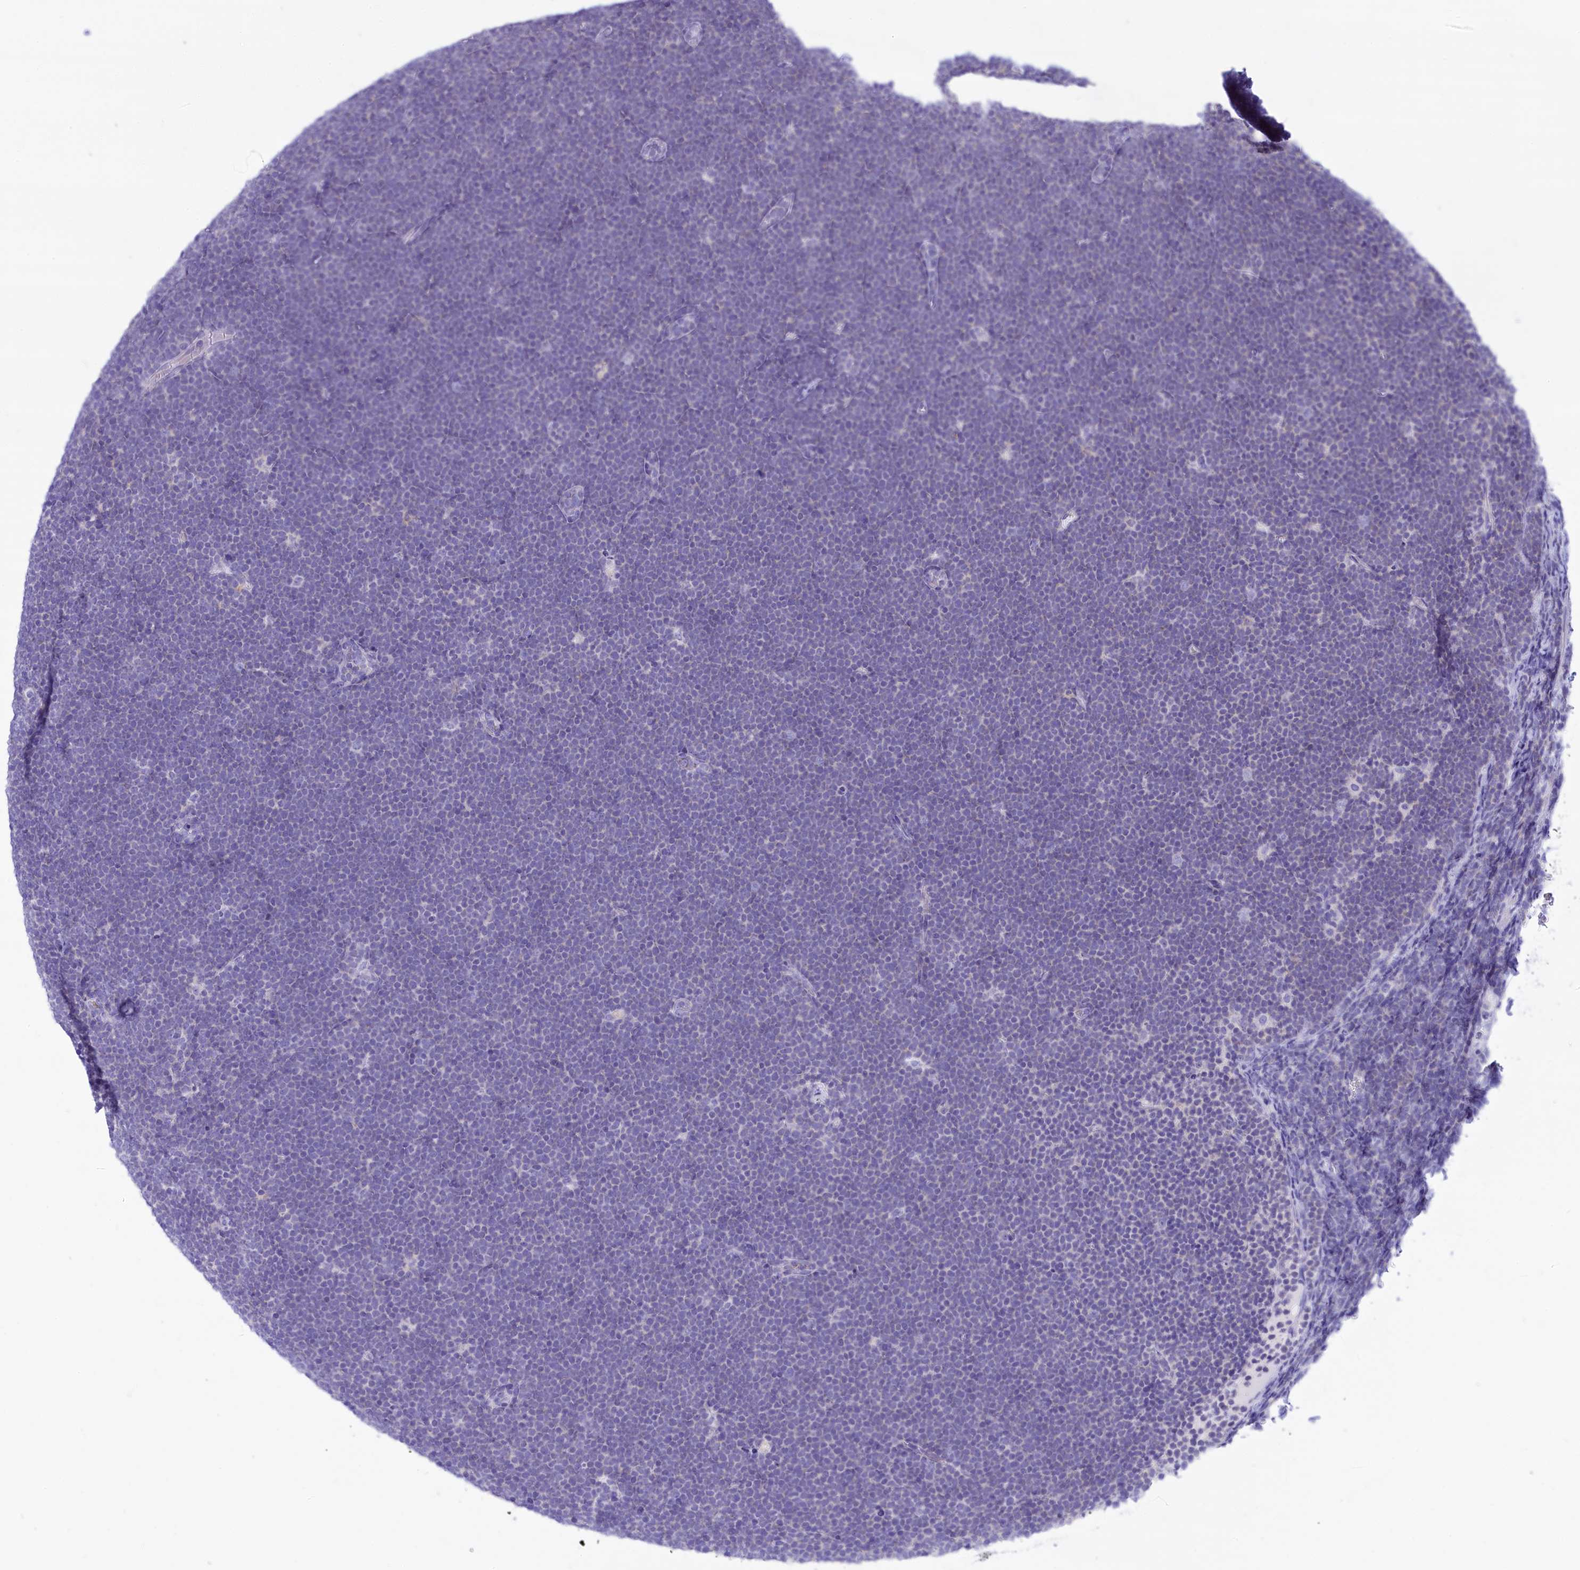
{"staining": {"intensity": "negative", "quantity": "none", "location": "none"}, "tissue": "lymphoma", "cell_type": "Tumor cells", "image_type": "cancer", "snomed": [{"axis": "morphology", "description": "Malignant lymphoma, non-Hodgkin's type, High grade"}, {"axis": "topography", "description": "Lymph node"}], "caption": "The micrograph displays no significant positivity in tumor cells of lymphoma.", "gene": "GLYATL1", "patient": {"sex": "male", "age": 13}}